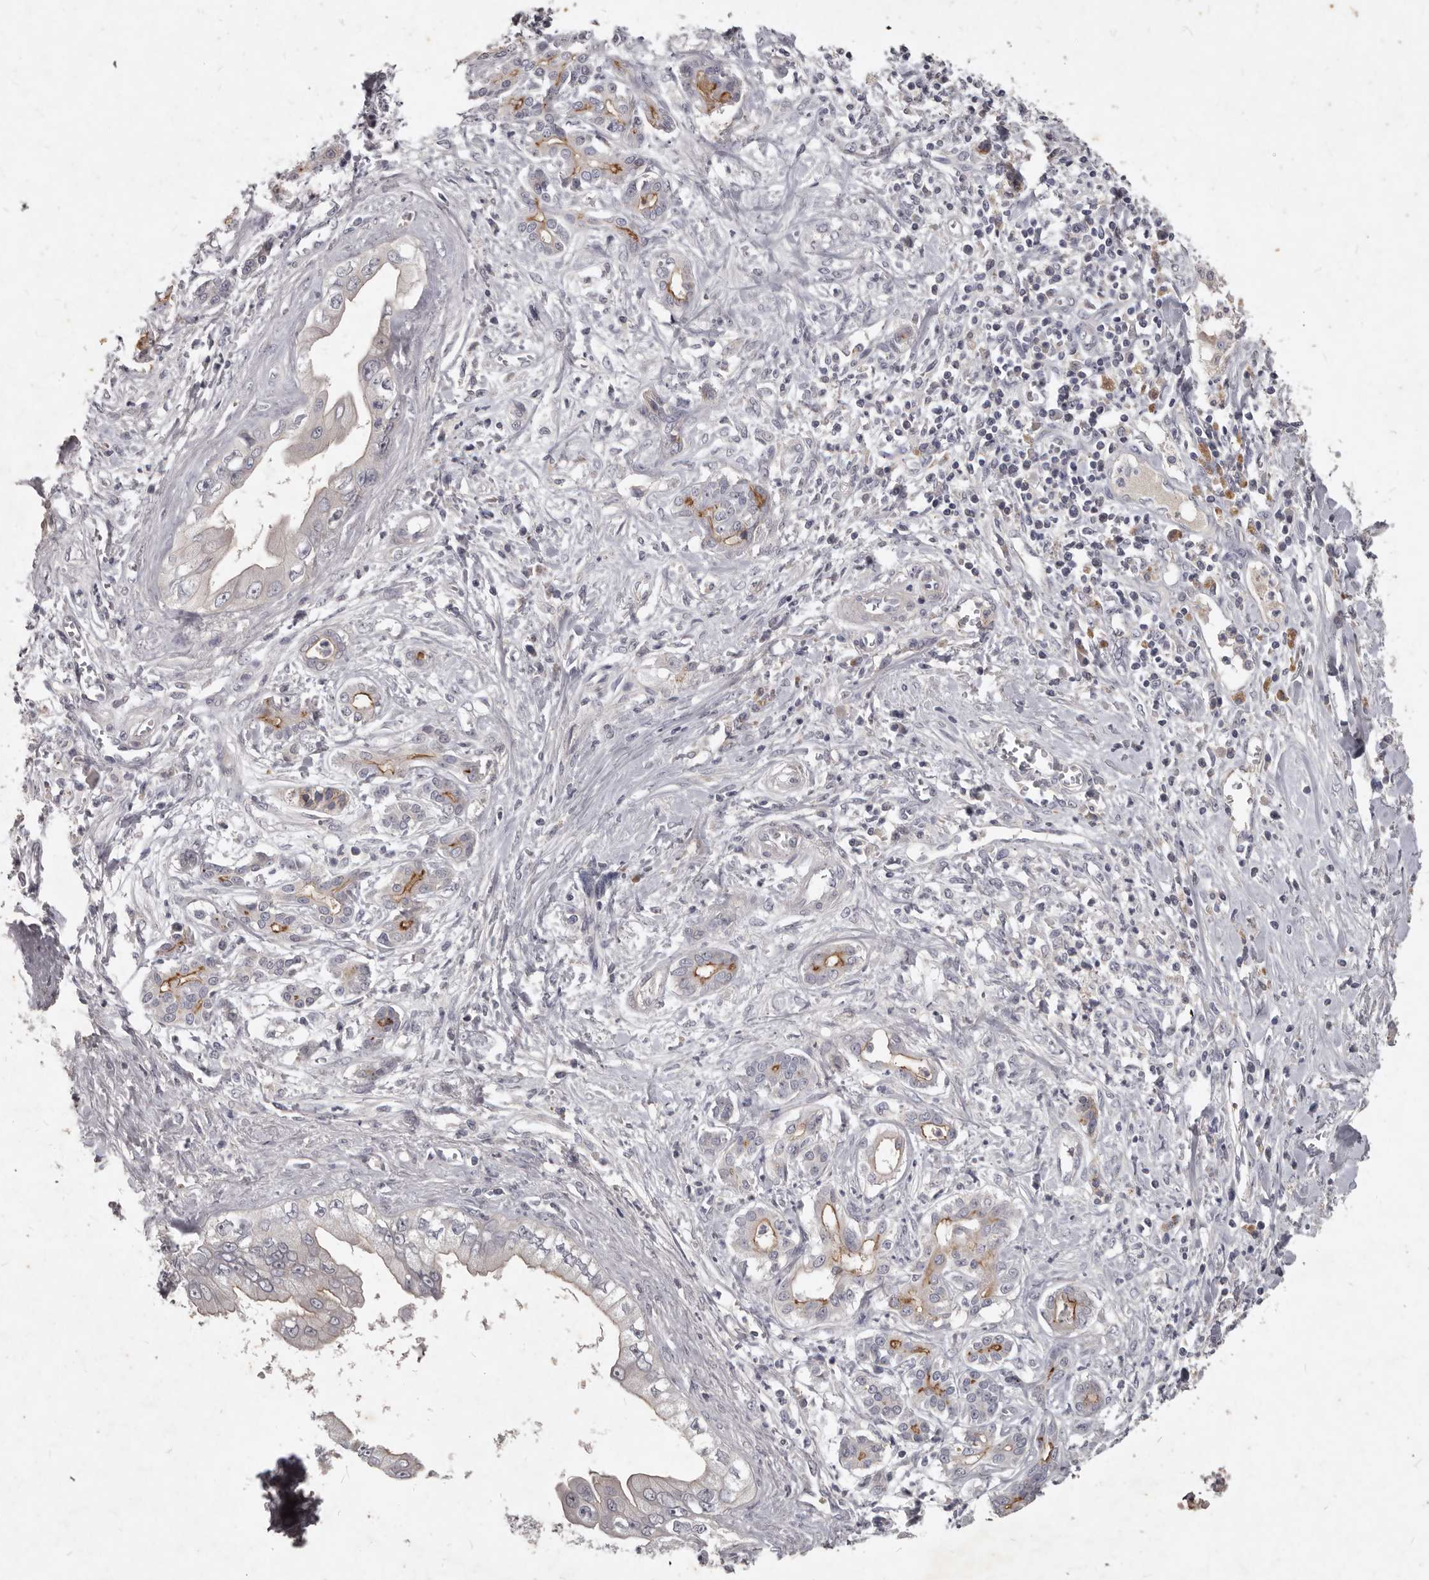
{"staining": {"intensity": "negative", "quantity": "none", "location": "none"}, "tissue": "pancreatic cancer", "cell_type": "Tumor cells", "image_type": "cancer", "snomed": [{"axis": "morphology", "description": "Adenocarcinoma, NOS"}, {"axis": "topography", "description": "Pancreas"}], "caption": "Immunohistochemical staining of pancreatic adenocarcinoma displays no significant staining in tumor cells.", "gene": "GPRC5C", "patient": {"sex": "female", "age": 56}}